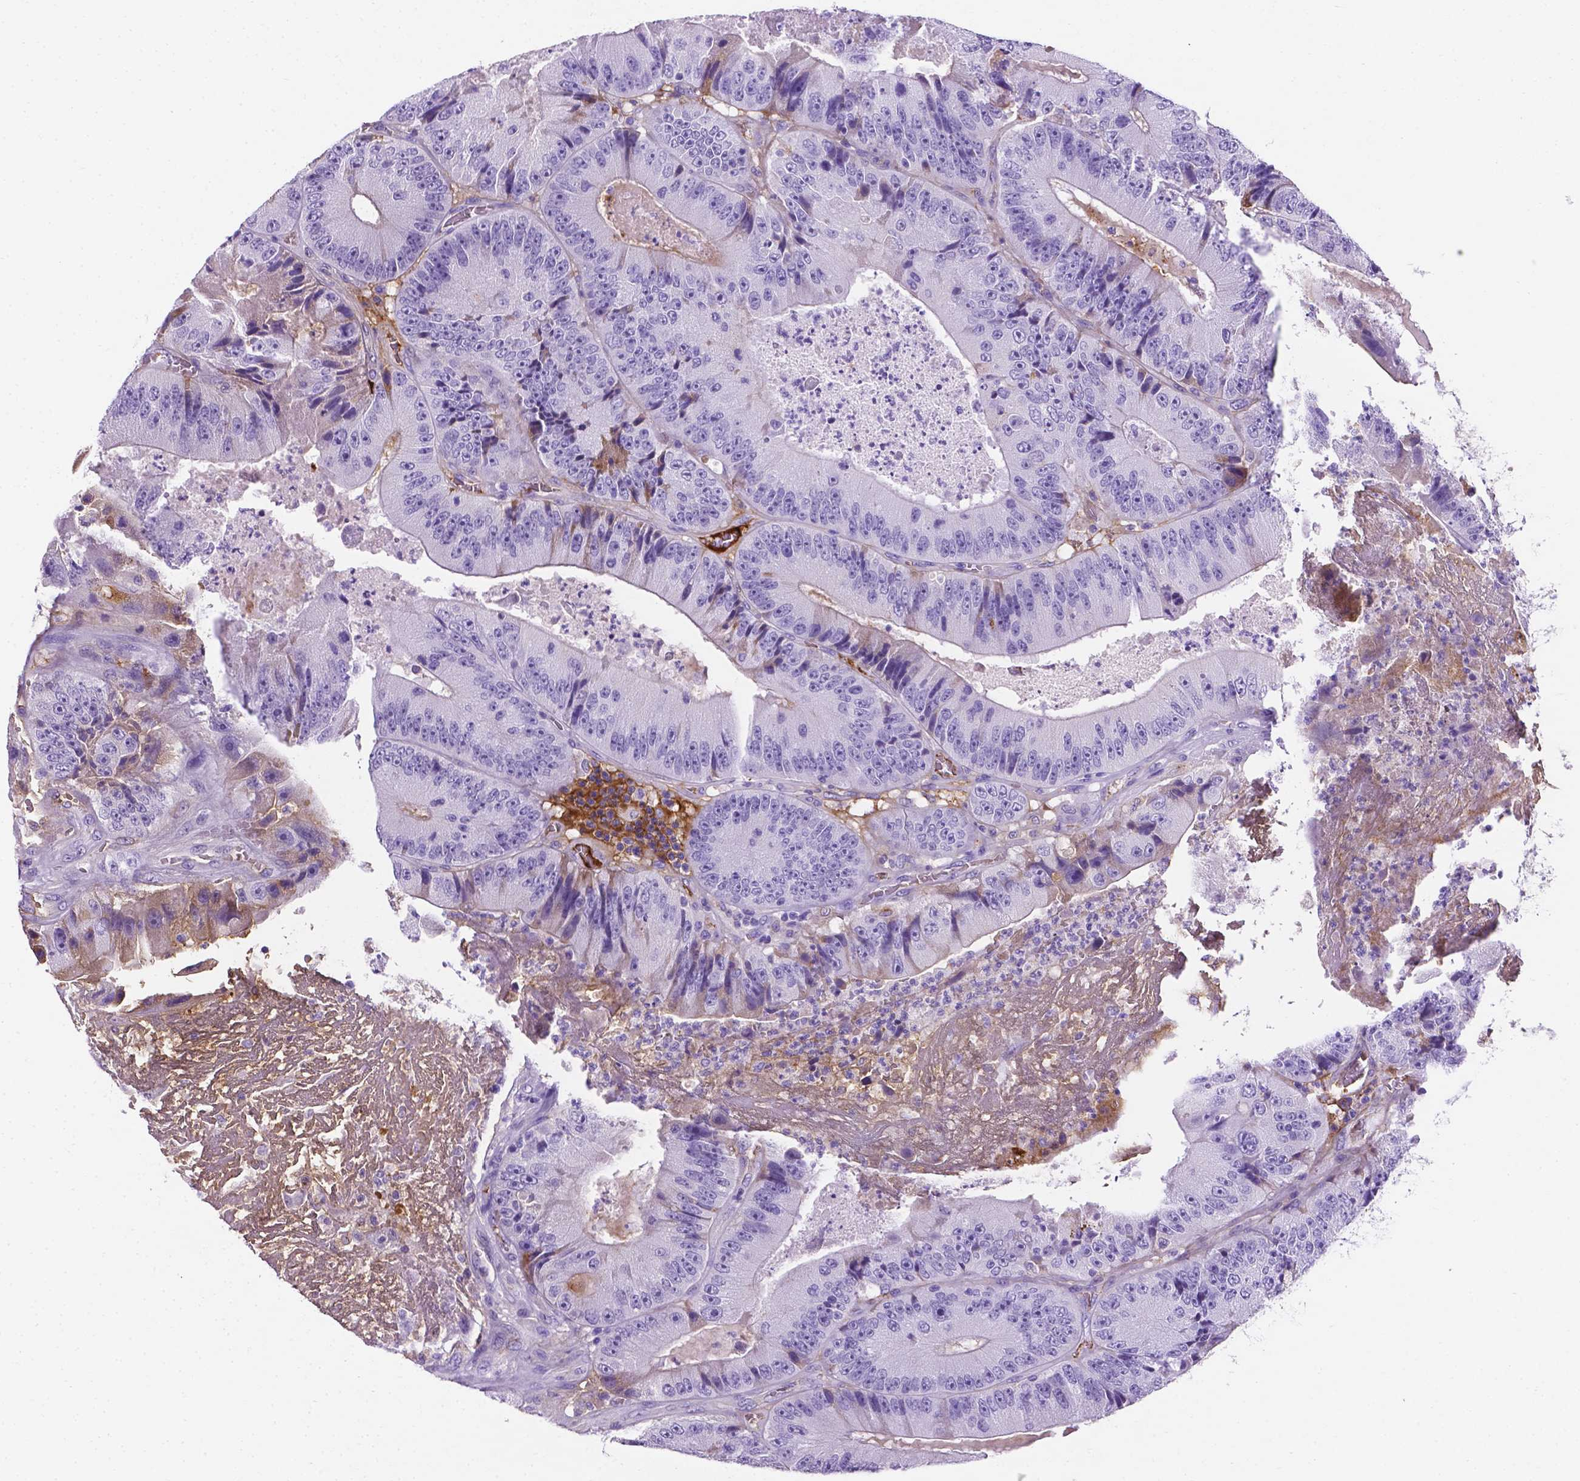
{"staining": {"intensity": "negative", "quantity": "none", "location": "none"}, "tissue": "colorectal cancer", "cell_type": "Tumor cells", "image_type": "cancer", "snomed": [{"axis": "morphology", "description": "Adenocarcinoma, NOS"}, {"axis": "topography", "description": "Colon"}], "caption": "IHC photomicrograph of neoplastic tissue: human colorectal cancer stained with DAB reveals no significant protein staining in tumor cells. The staining is performed using DAB (3,3'-diaminobenzidine) brown chromogen with nuclei counter-stained in using hematoxylin.", "gene": "APOE", "patient": {"sex": "female", "age": 86}}